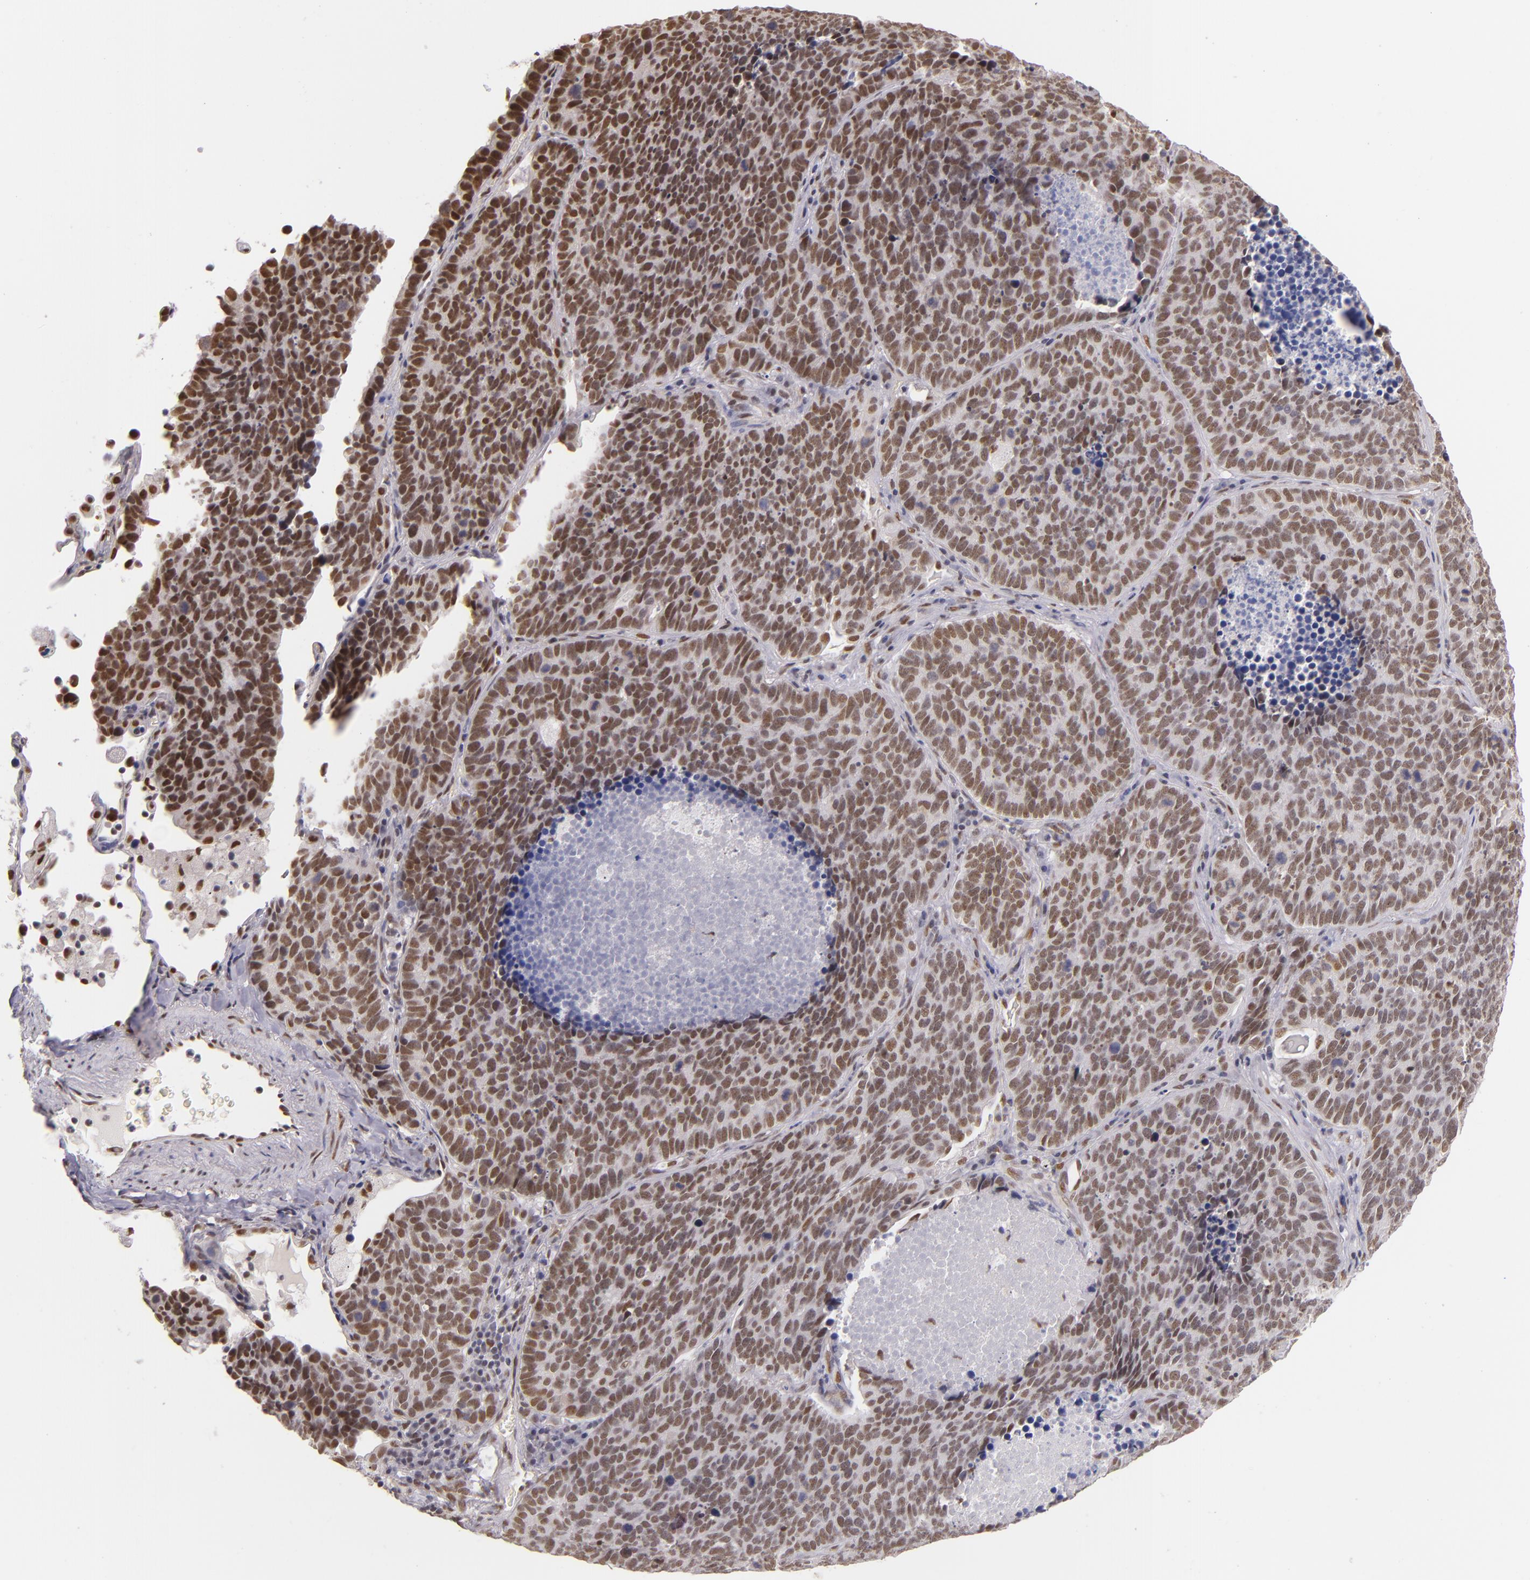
{"staining": {"intensity": "moderate", "quantity": ">75%", "location": "nuclear"}, "tissue": "lung cancer", "cell_type": "Tumor cells", "image_type": "cancer", "snomed": [{"axis": "morphology", "description": "Neoplasm, malignant, NOS"}, {"axis": "topography", "description": "Lung"}], "caption": "Tumor cells exhibit medium levels of moderate nuclear expression in about >75% of cells in lung cancer.", "gene": "NCOR2", "patient": {"sex": "female", "age": 75}}